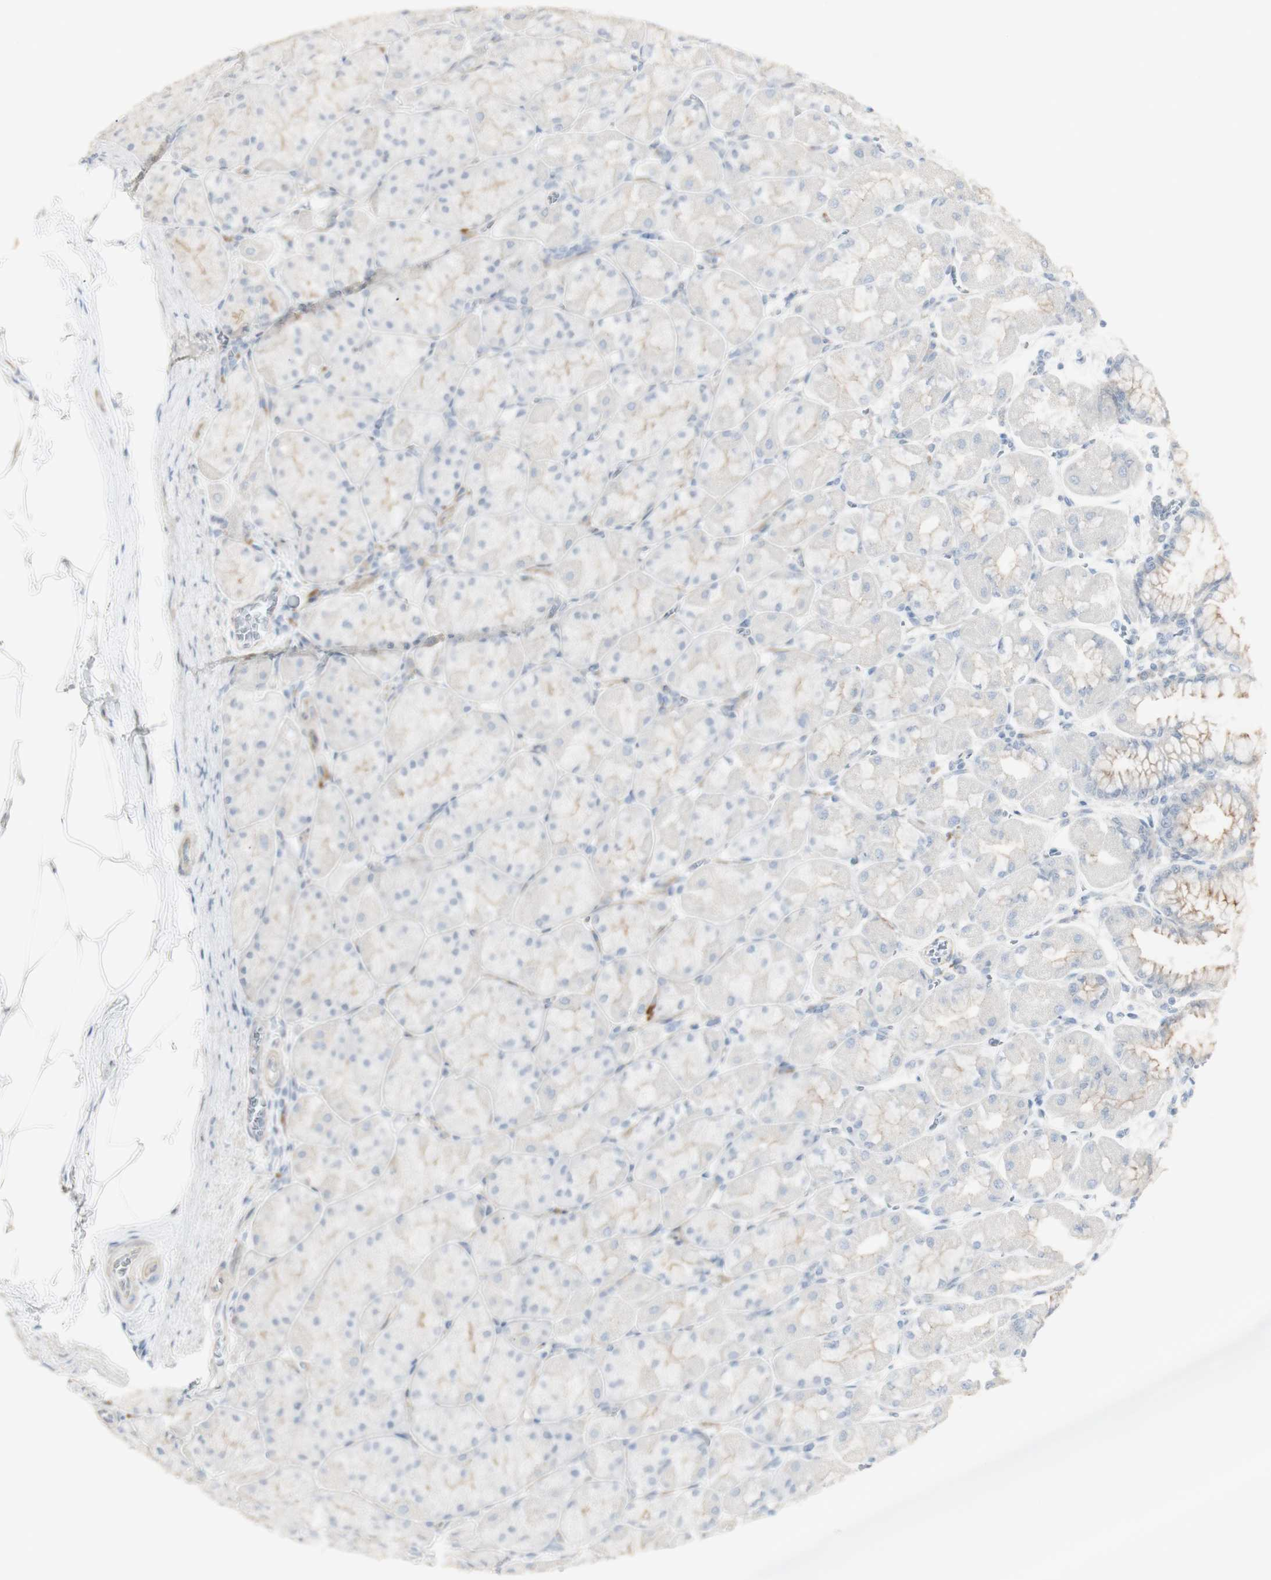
{"staining": {"intensity": "moderate", "quantity": "<25%", "location": "cytoplasmic/membranous"}, "tissue": "stomach", "cell_type": "Glandular cells", "image_type": "normal", "snomed": [{"axis": "morphology", "description": "Normal tissue, NOS"}, {"axis": "topography", "description": "Stomach, upper"}], "caption": "High-magnification brightfield microscopy of benign stomach stained with DAB (3,3'-diaminobenzidine) (brown) and counterstained with hematoxylin (blue). glandular cells exhibit moderate cytoplasmic/membranous staining is identified in about<25% of cells.", "gene": "NDST4", "patient": {"sex": "female", "age": 56}}